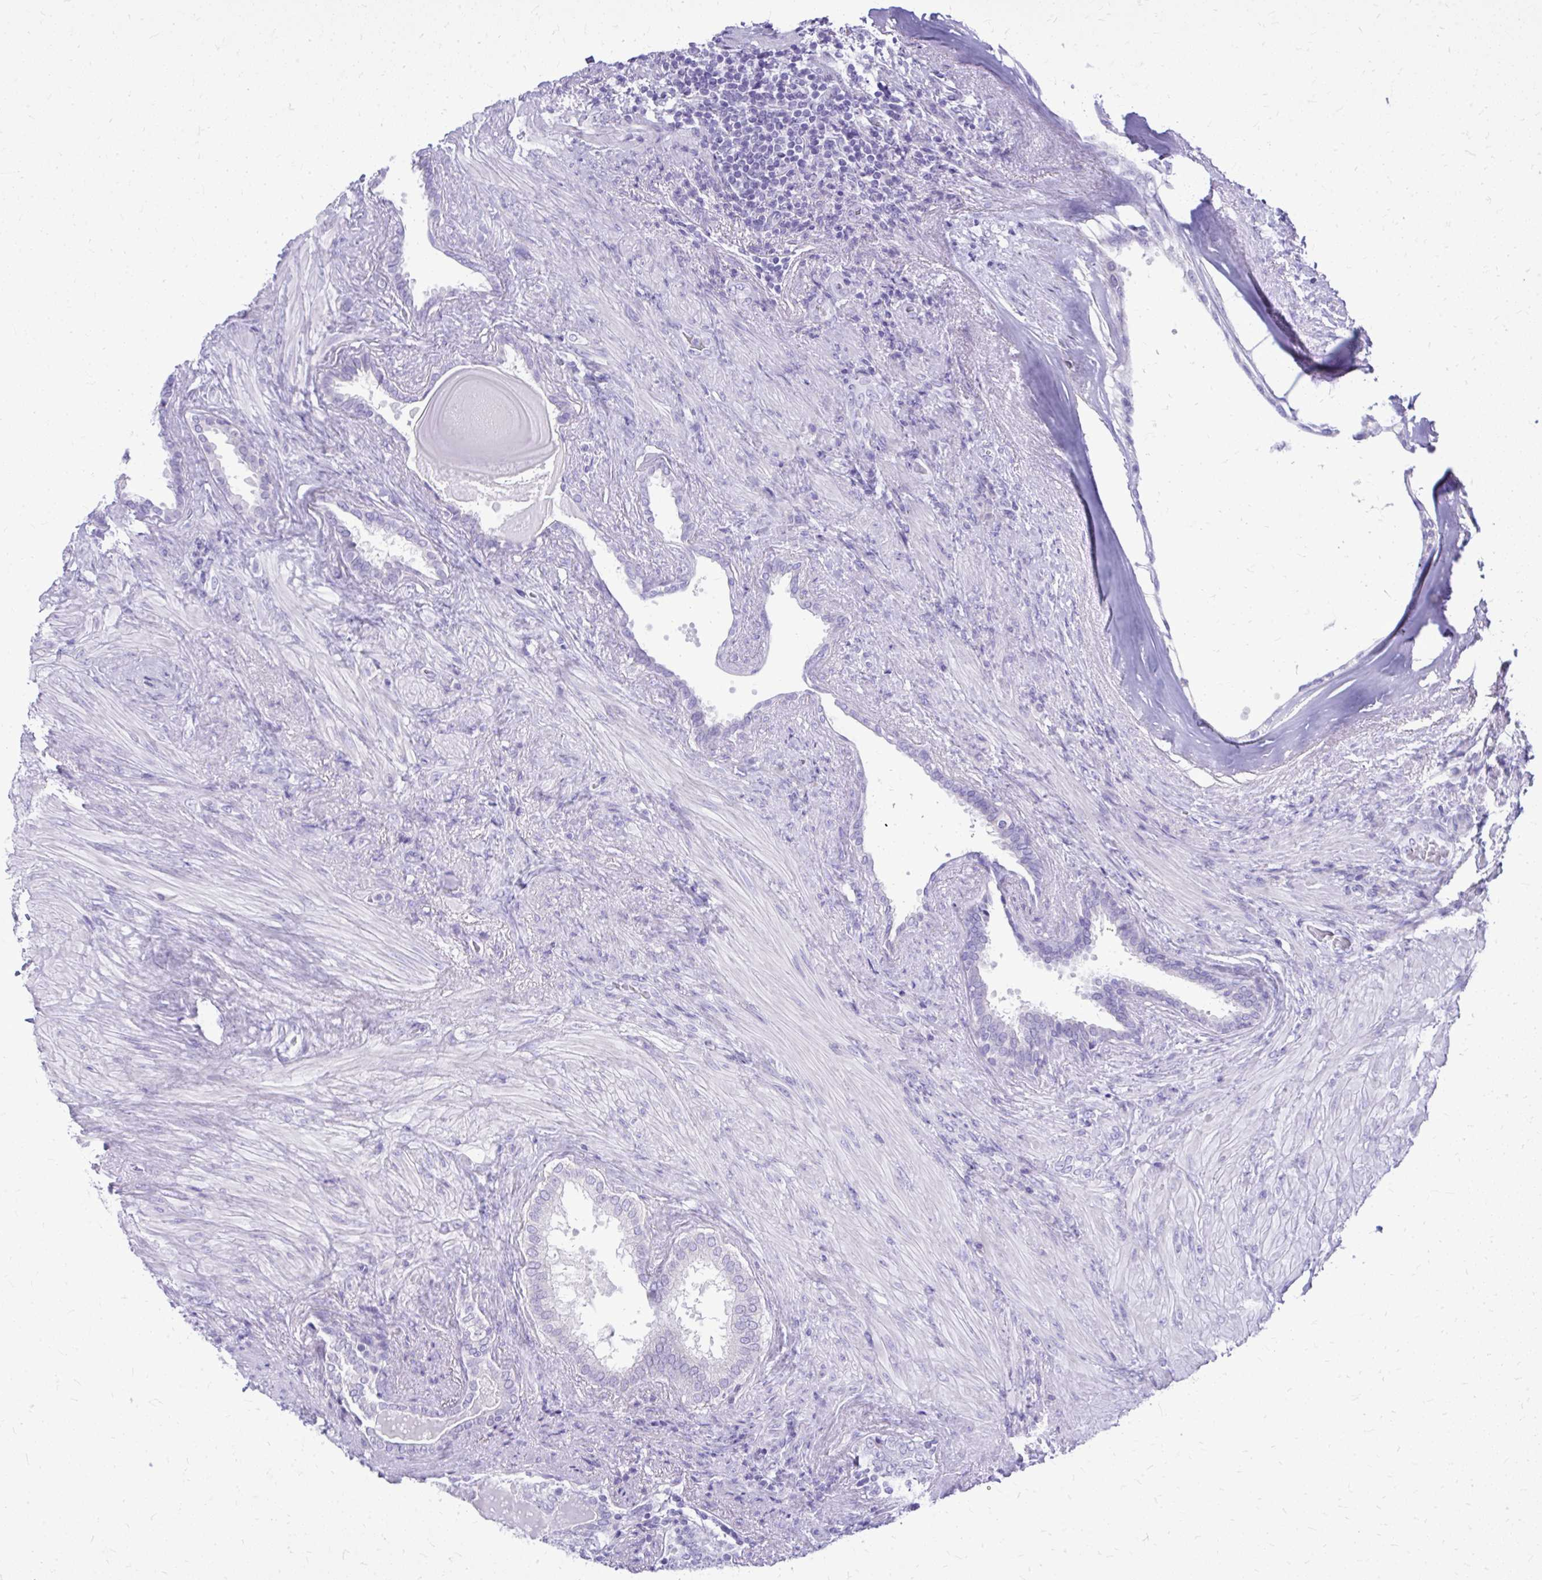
{"staining": {"intensity": "negative", "quantity": "none", "location": "none"}, "tissue": "prostate cancer", "cell_type": "Tumor cells", "image_type": "cancer", "snomed": [{"axis": "morphology", "description": "Adenocarcinoma, High grade"}, {"axis": "topography", "description": "Prostate"}], "caption": "IHC of high-grade adenocarcinoma (prostate) displays no staining in tumor cells.", "gene": "BCL6B", "patient": {"sex": "male", "age": 62}}